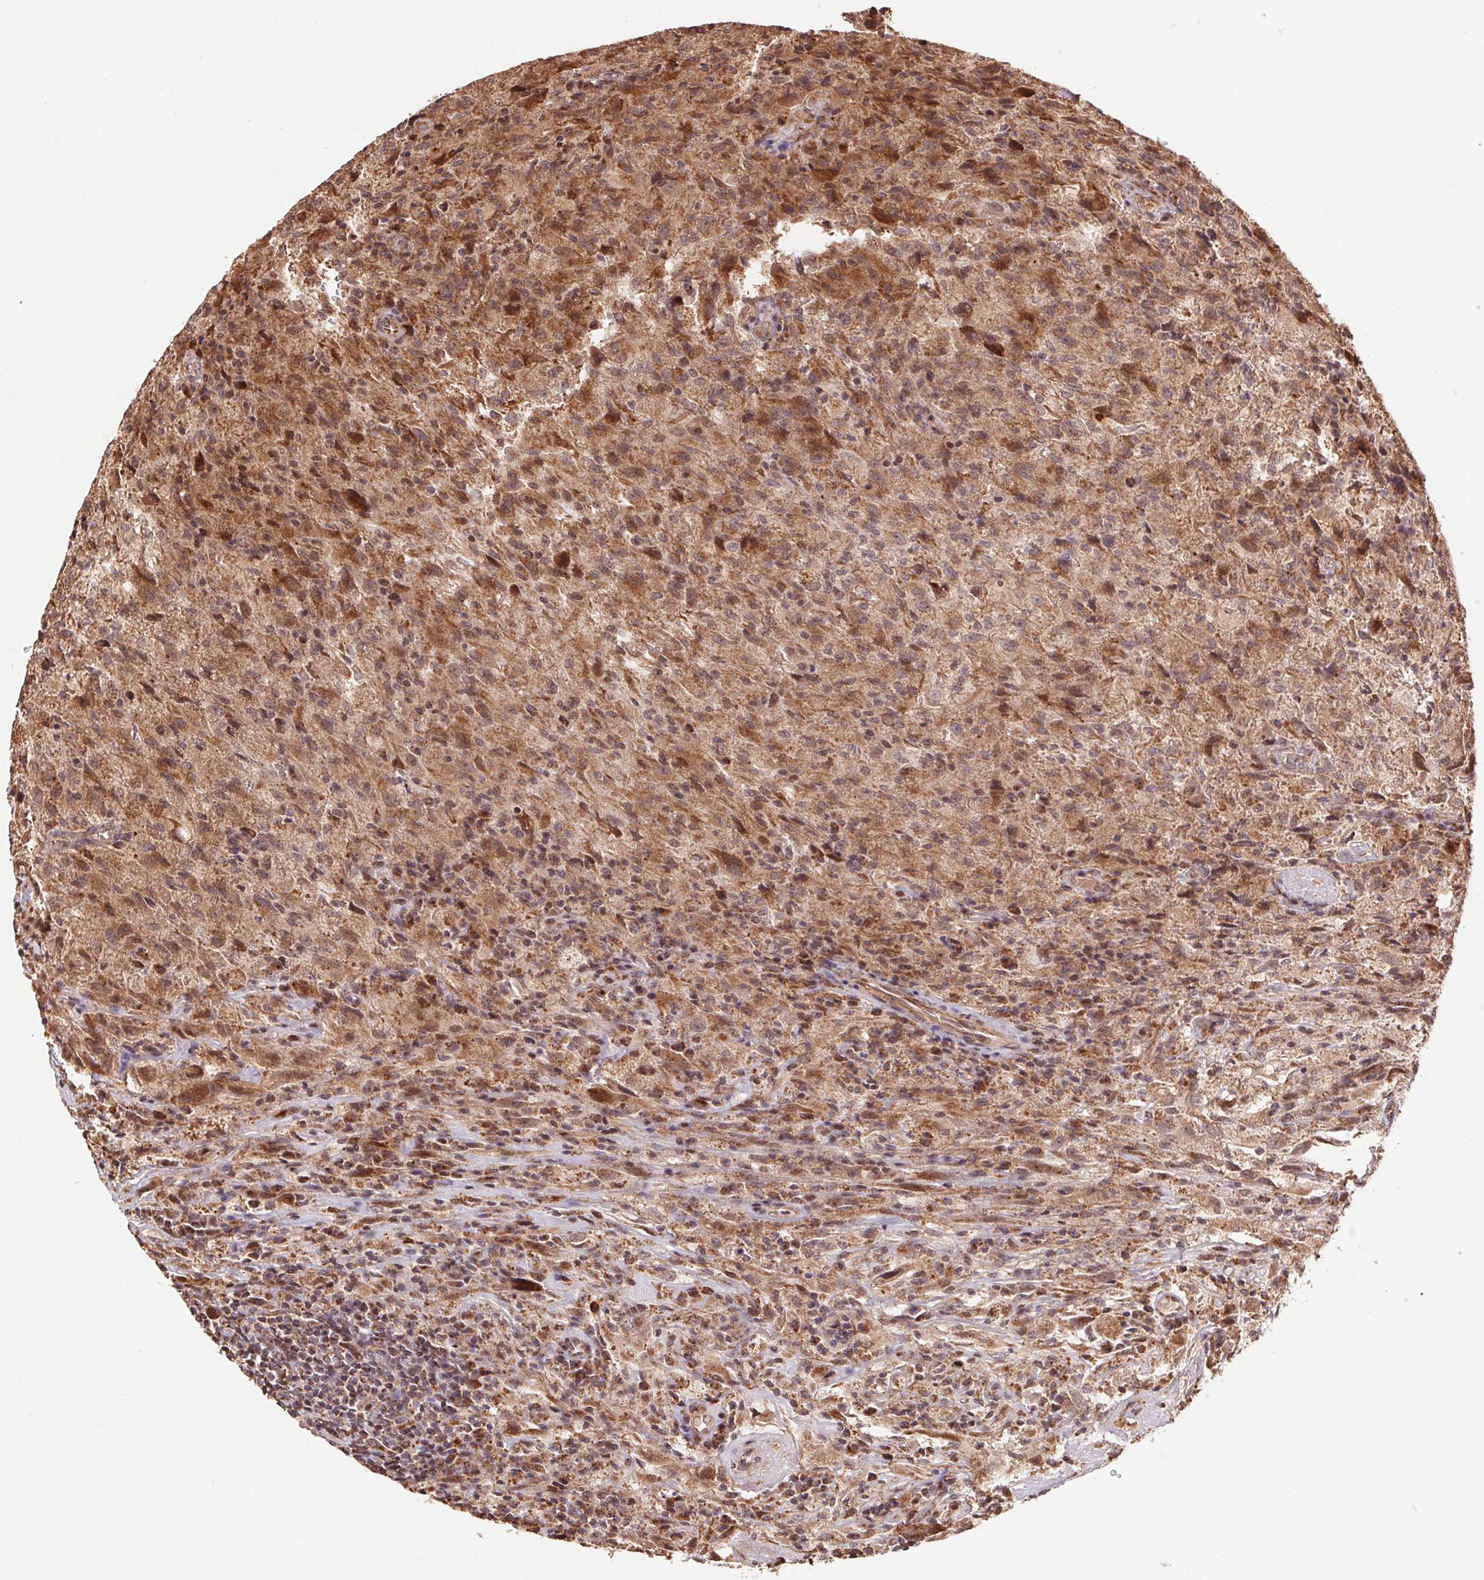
{"staining": {"intensity": "moderate", "quantity": "25%-75%", "location": "cytoplasmic/membranous,nuclear"}, "tissue": "glioma", "cell_type": "Tumor cells", "image_type": "cancer", "snomed": [{"axis": "morphology", "description": "Glioma, malignant, High grade"}, {"axis": "topography", "description": "Brain"}], "caption": "A micrograph showing moderate cytoplasmic/membranous and nuclear positivity in approximately 25%-75% of tumor cells in glioma, as visualized by brown immunohistochemical staining.", "gene": "PDHA1", "patient": {"sex": "male", "age": 68}}